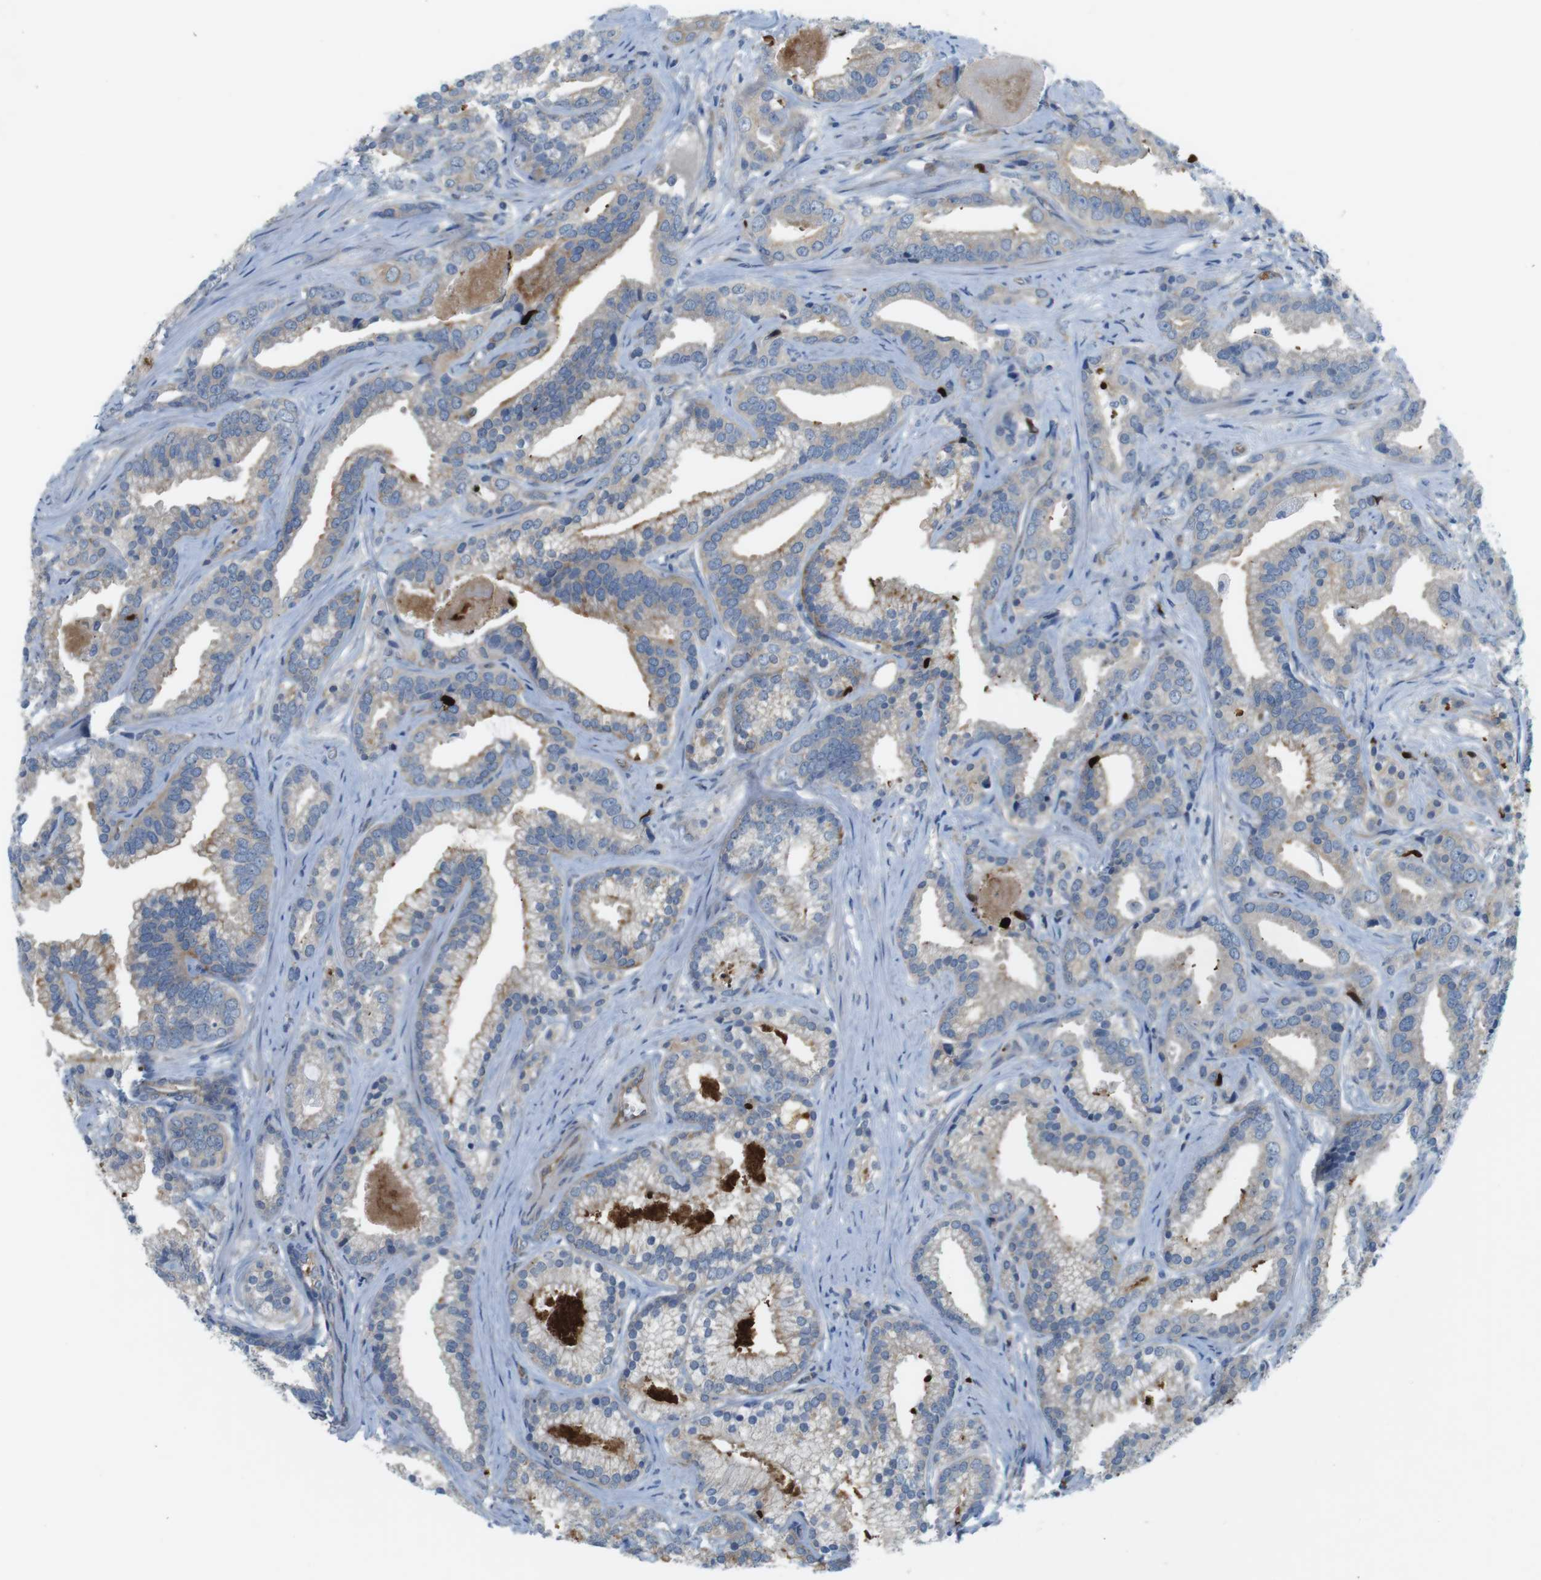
{"staining": {"intensity": "moderate", "quantity": "<25%", "location": "cytoplasmic/membranous"}, "tissue": "prostate cancer", "cell_type": "Tumor cells", "image_type": "cancer", "snomed": [{"axis": "morphology", "description": "Adenocarcinoma, Low grade"}, {"axis": "topography", "description": "Prostate"}], "caption": "Protein expression analysis of prostate cancer (adenocarcinoma (low-grade)) shows moderate cytoplasmic/membranous positivity in about <25% of tumor cells. (DAB = brown stain, brightfield microscopy at high magnification).", "gene": "DCLK1", "patient": {"sex": "male", "age": 59}}